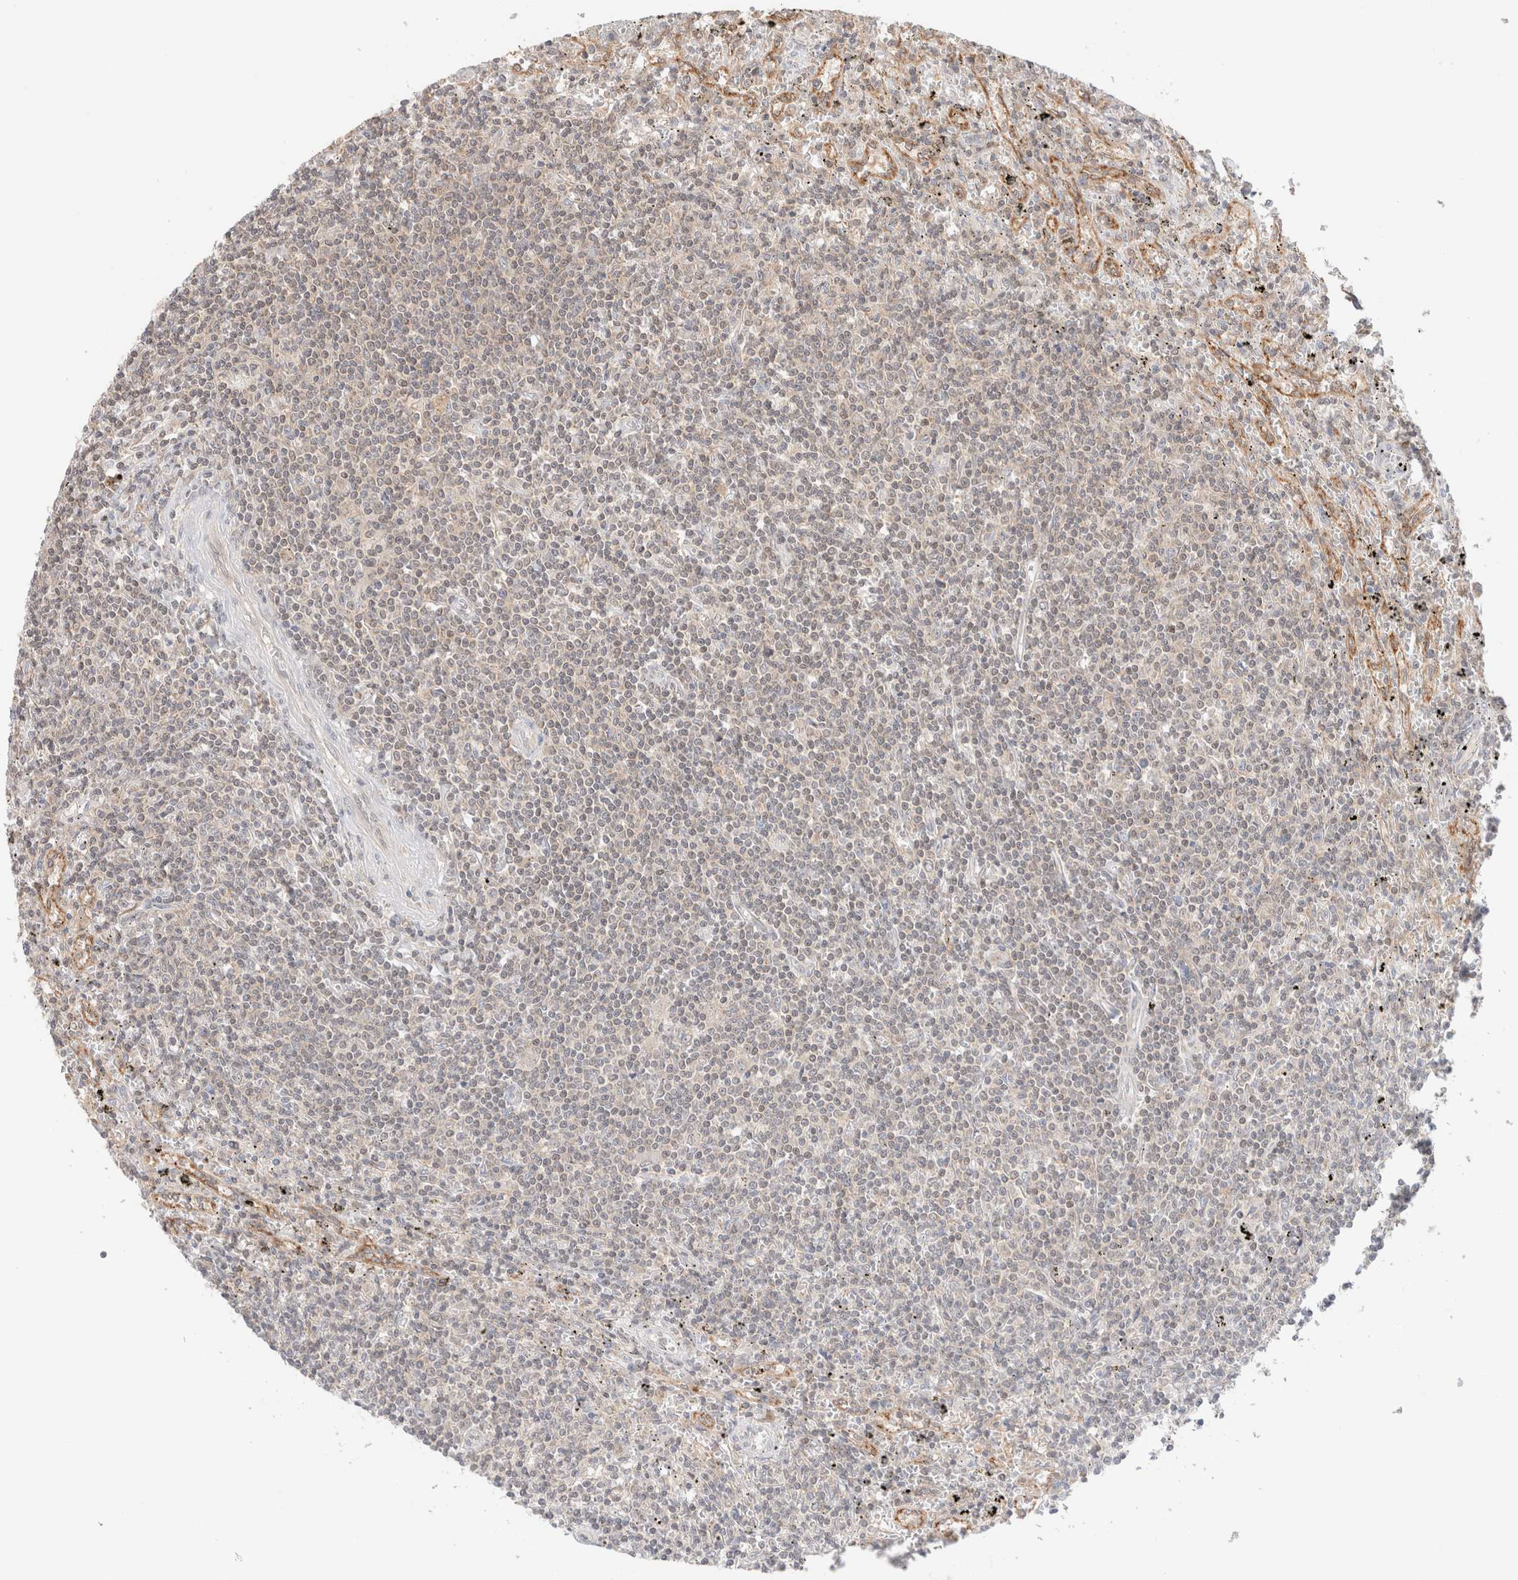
{"staining": {"intensity": "negative", "quantity": "none", "location": "none"}, "tissue": "lymphoma", "cell_type": "Tumor cells", "image_type": "cancer", "snomed": [{"axis": "morphology", "description": "Malignant lymphoma, non-Hodgkin's type, Low grade"}, {"axis": "topography", "description": "Spleen"}], "caption": "IHC image of malignant lymphoma, non-Hodgkin's type (low-grade) stained for a protein (brown), which displays no expression in tumor cells.", "gene": "XKR4", "patient": {"sex": "male", "age": 76}}